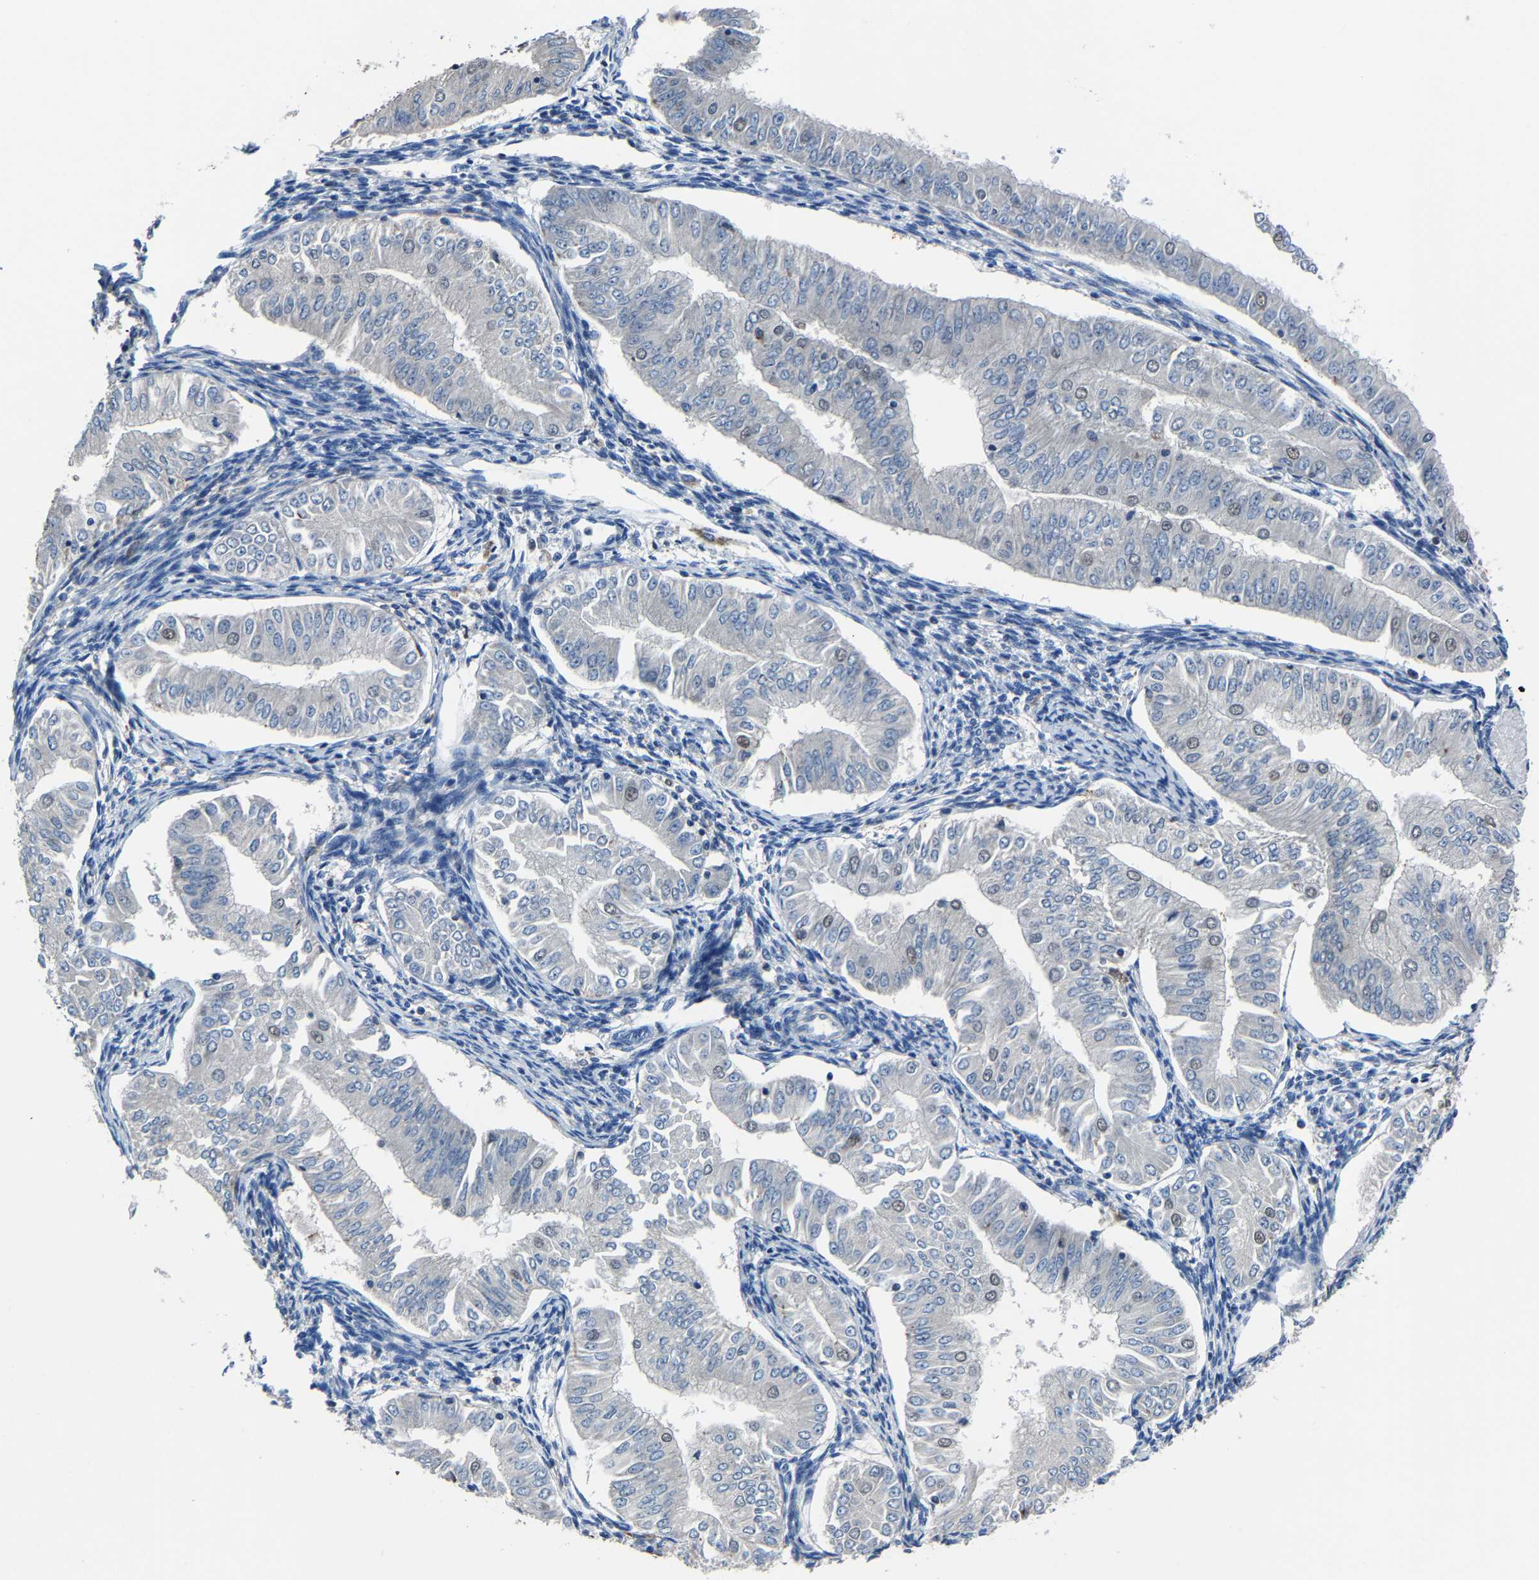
{"staining": {"intensity": "weak", "quantity": "<25%", "location": "nuclear"}, "tissue": "endometrial cancer", "cell_type": "Tumor cells", "image_type": "cancer", "snomed": [{"axis": "morphology", "description": "Normal tissue, NOS"}, {"axis": "morphology", "description": "Adenocarcinoma, NOS"}, {"axis": "topography", "description": "Endometrium"}], "caption": "Endometrial adenocarcinoma stained for a protein using IHC demonstrates no positivity tumor cells.", "gene": "STRBP", "patient": {"sex": "female", "age": 53}}